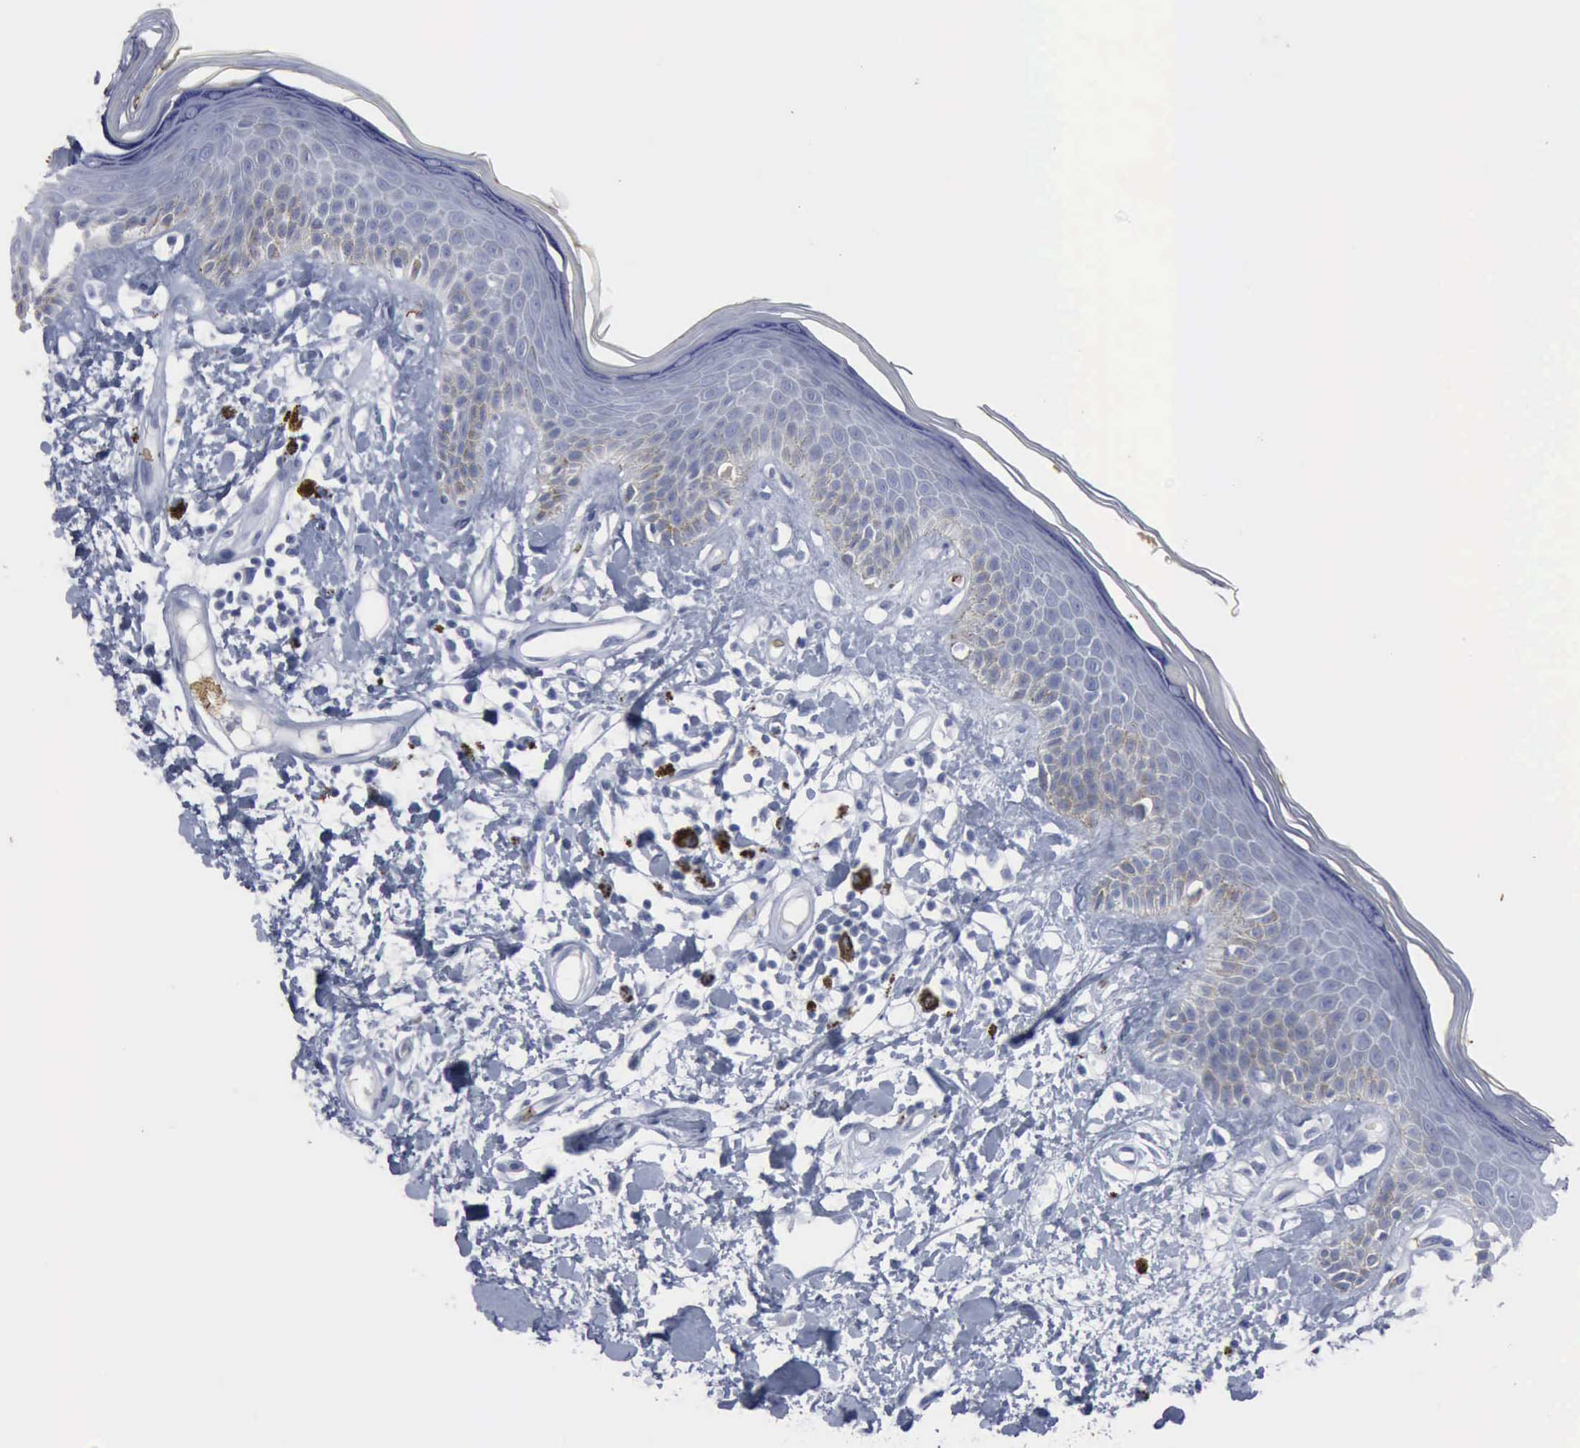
{"staining": {"intensity": "negative", "quantity": "none", "location": "none"}, "tissue": "skin", "cell_type": "Epidermal cells", "image_type": "normal", "snomed": [{"axis": "morphology", "description": "Normal tissue, NOS"}, {"axis": "topography", "description": "Anal"}], "caption": "Human skin stained for a protein using IHC reveals no staining in epidermal cells.", "gene": "TGFB1", "patient": {"sex": "female", "age": 78}}